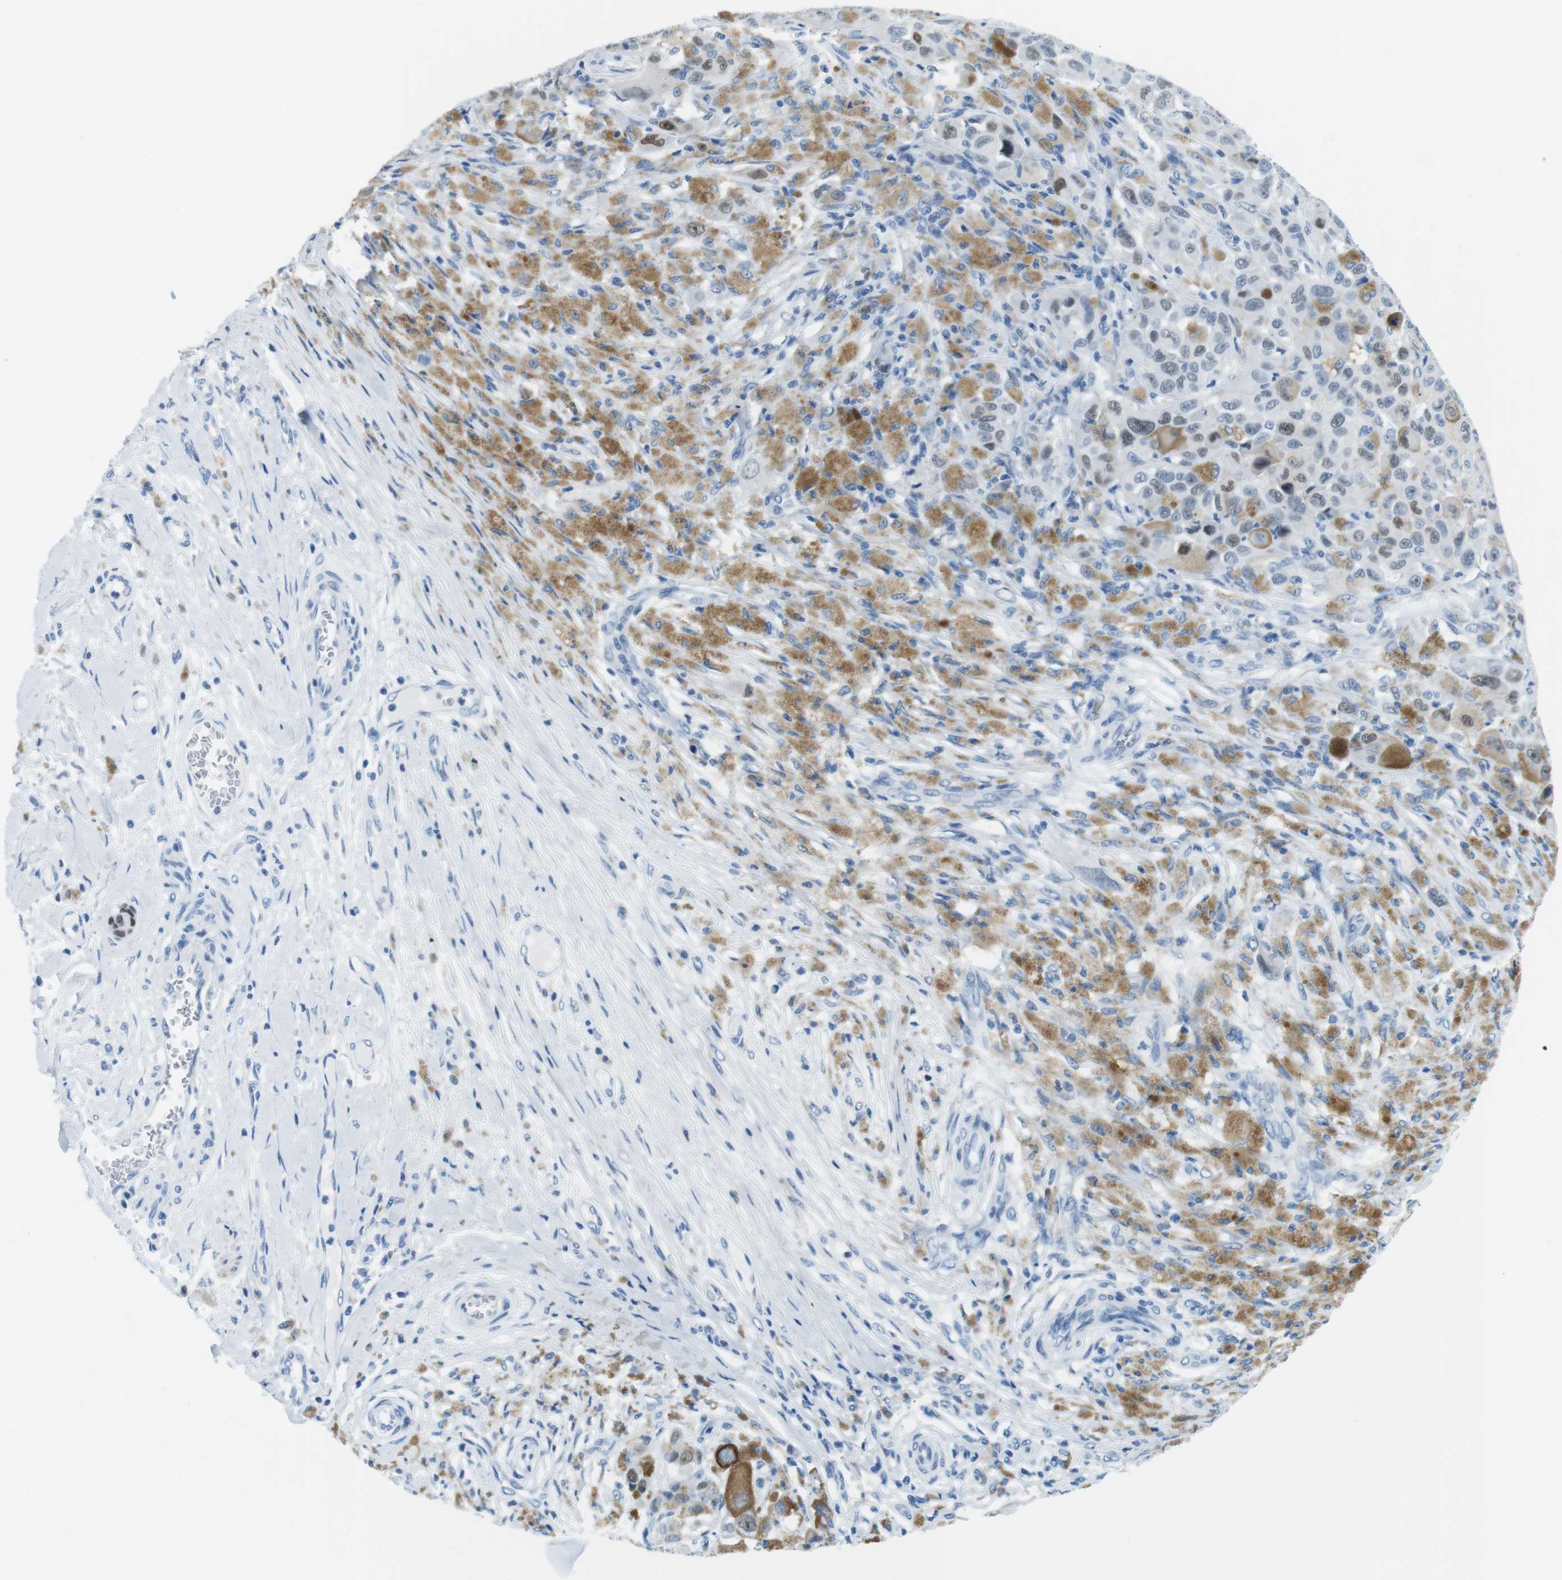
{"staining": {"intensity": "weak", "quantity": "25%-75%", "location": "nuclear"}, "tissue": "melanoma", "cell_type": "Tumor cells", "image_type": "cancer", "snomed": [{"axis": "morphology", "description": "Malignant melanoma, NOS"}, {"axis": "topography", "description": "Skin"}], "caption": "This image shows IHC staining of human malignant melanoma, with low weak nuclear expression in approximately 25%-75% of tumor cells.", "gene": "TFAP2C", "patient": {"sex": "male", "age": 96}}